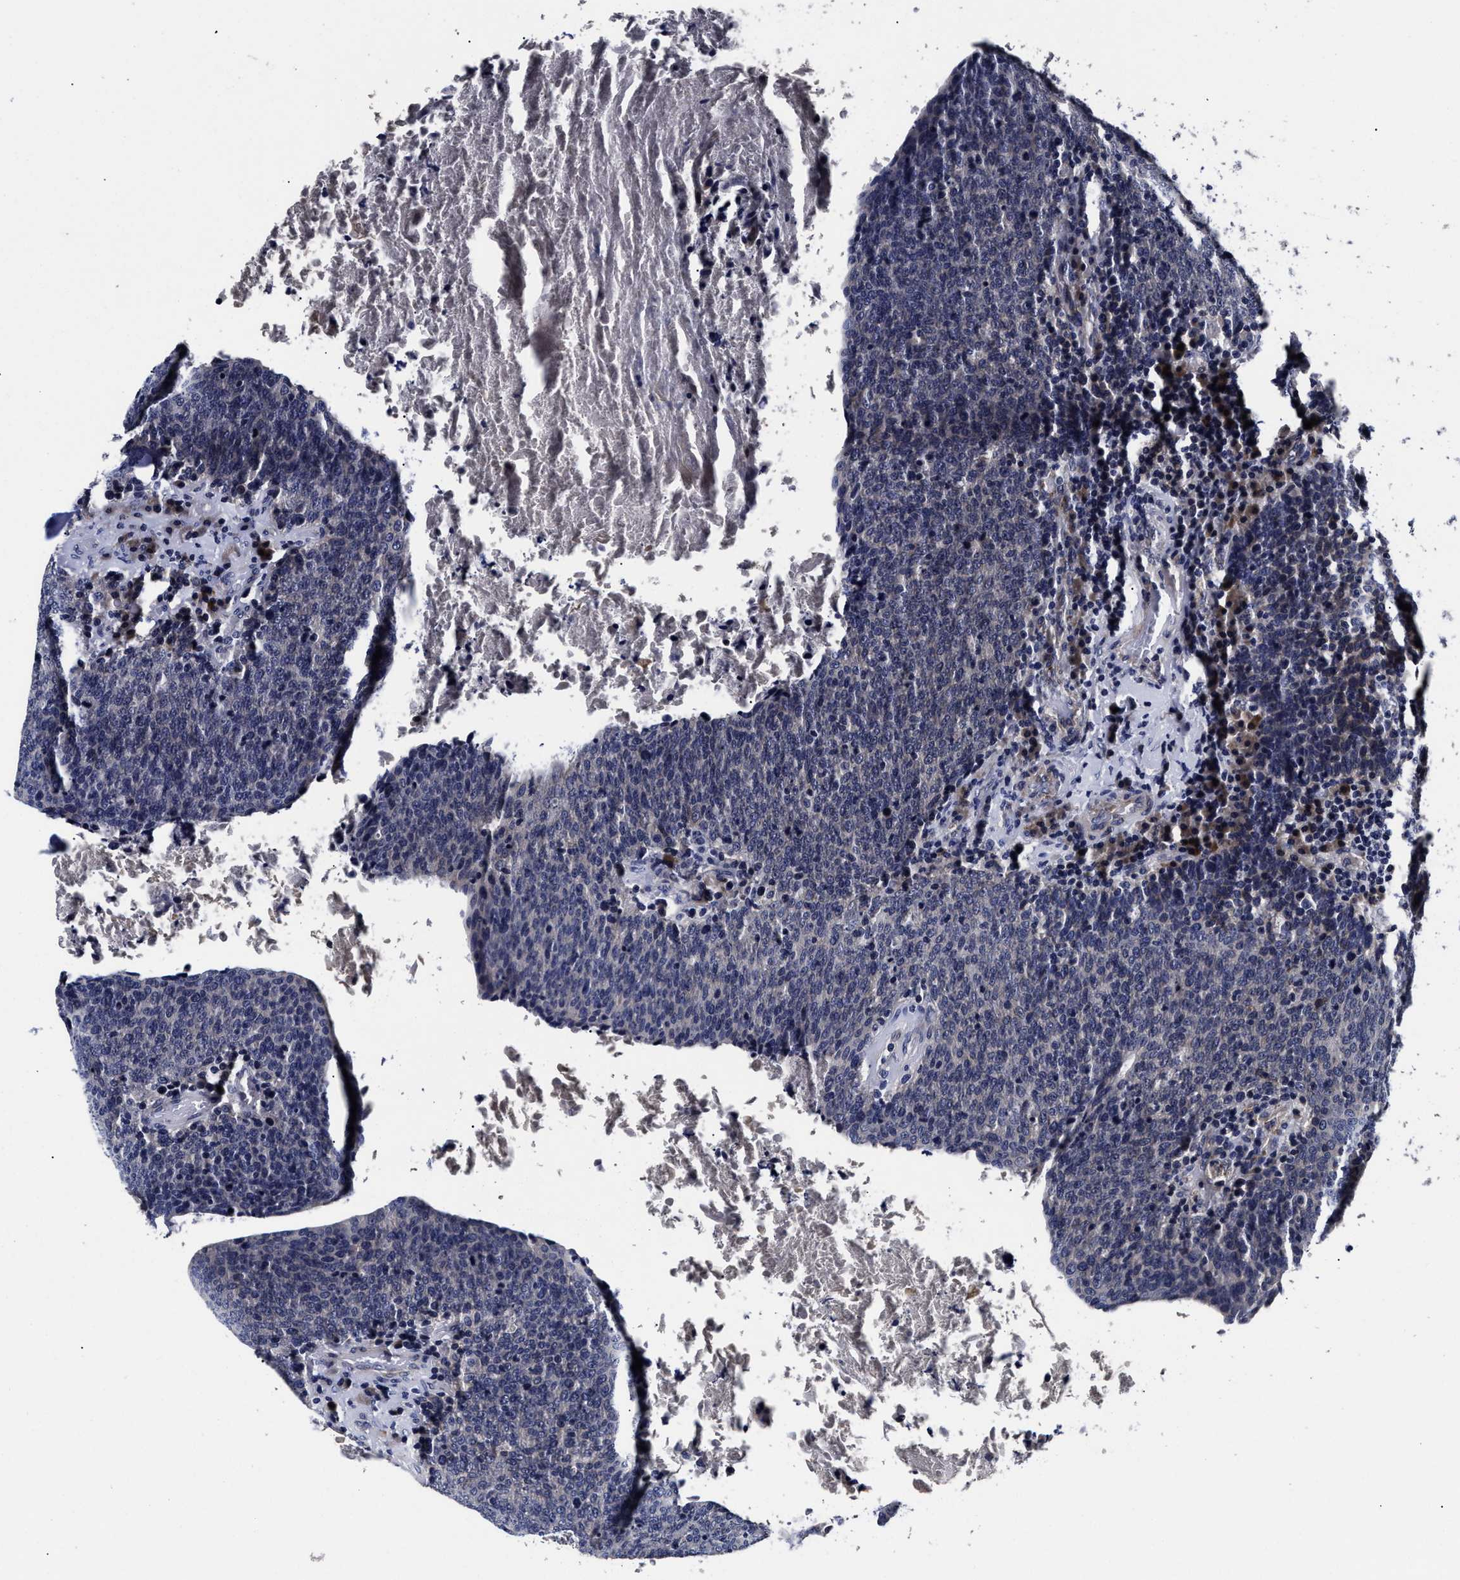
{"staining": {"intensity": "negative", "quantity": "none", "location": "none"}, "tissue": "head and neck cancer", "cell_type": "Tumor cells", "image_type": "cancer", "snomed": [{"axis": "morphology", "description": "Squamous cell carcinoma, NOS"}, {"axis": "morphology", "description": "Squamous cell carcinoma, metastatic, NOS"}, {"axis": "topography", "description": "Lymph node"}, {"axis": "topography", "description": "Head-Neck"}], "caption": "IHC micrograph of neoplastic tissue: head and neck cancer (squamous cell carcinoma) stained with DAB (3,3'-diaminobenzidine) reveals no significant protein positivity in tumor cells.", "gene": "OLFML2A", "patient": {"sex": "male", "age": 62}}